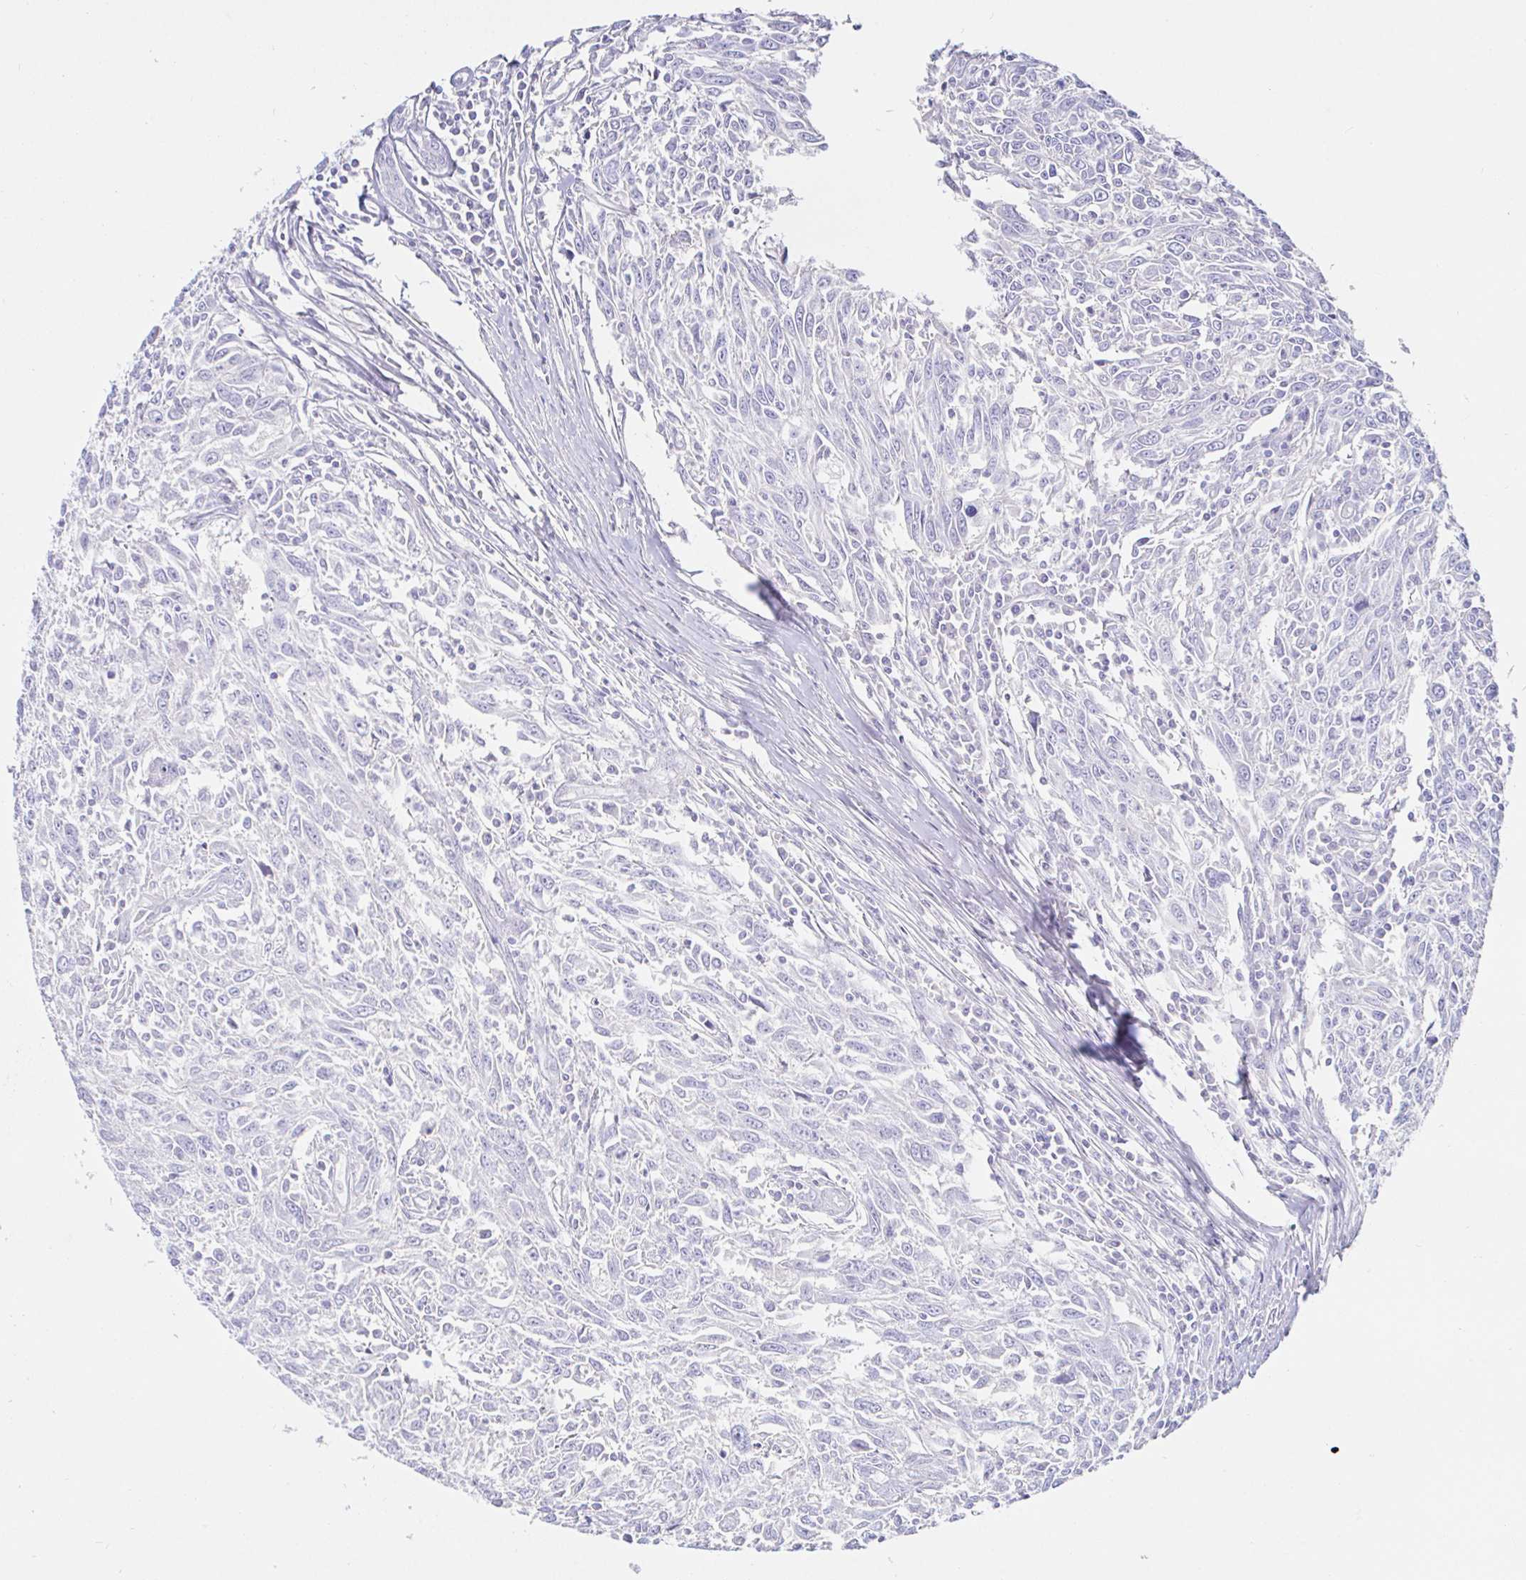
{"staining": {"intensity": "negative", "quantity": "none", "location": "none"}, "tissue": "breast cancer", "cell_type": "Tumor cells", "image_type": "cancer", "snomed": [{"axis": "morphology", "description": "Duct carcinoma"}, {"axis": "topography", "description": "Breast"}], "caption": "This is an IHC image of human breast invasive ductal carcinoma. There is no staining in tumor cells.", "gene": "SAA4", "patient": {"sex": "female", "age": 50}}